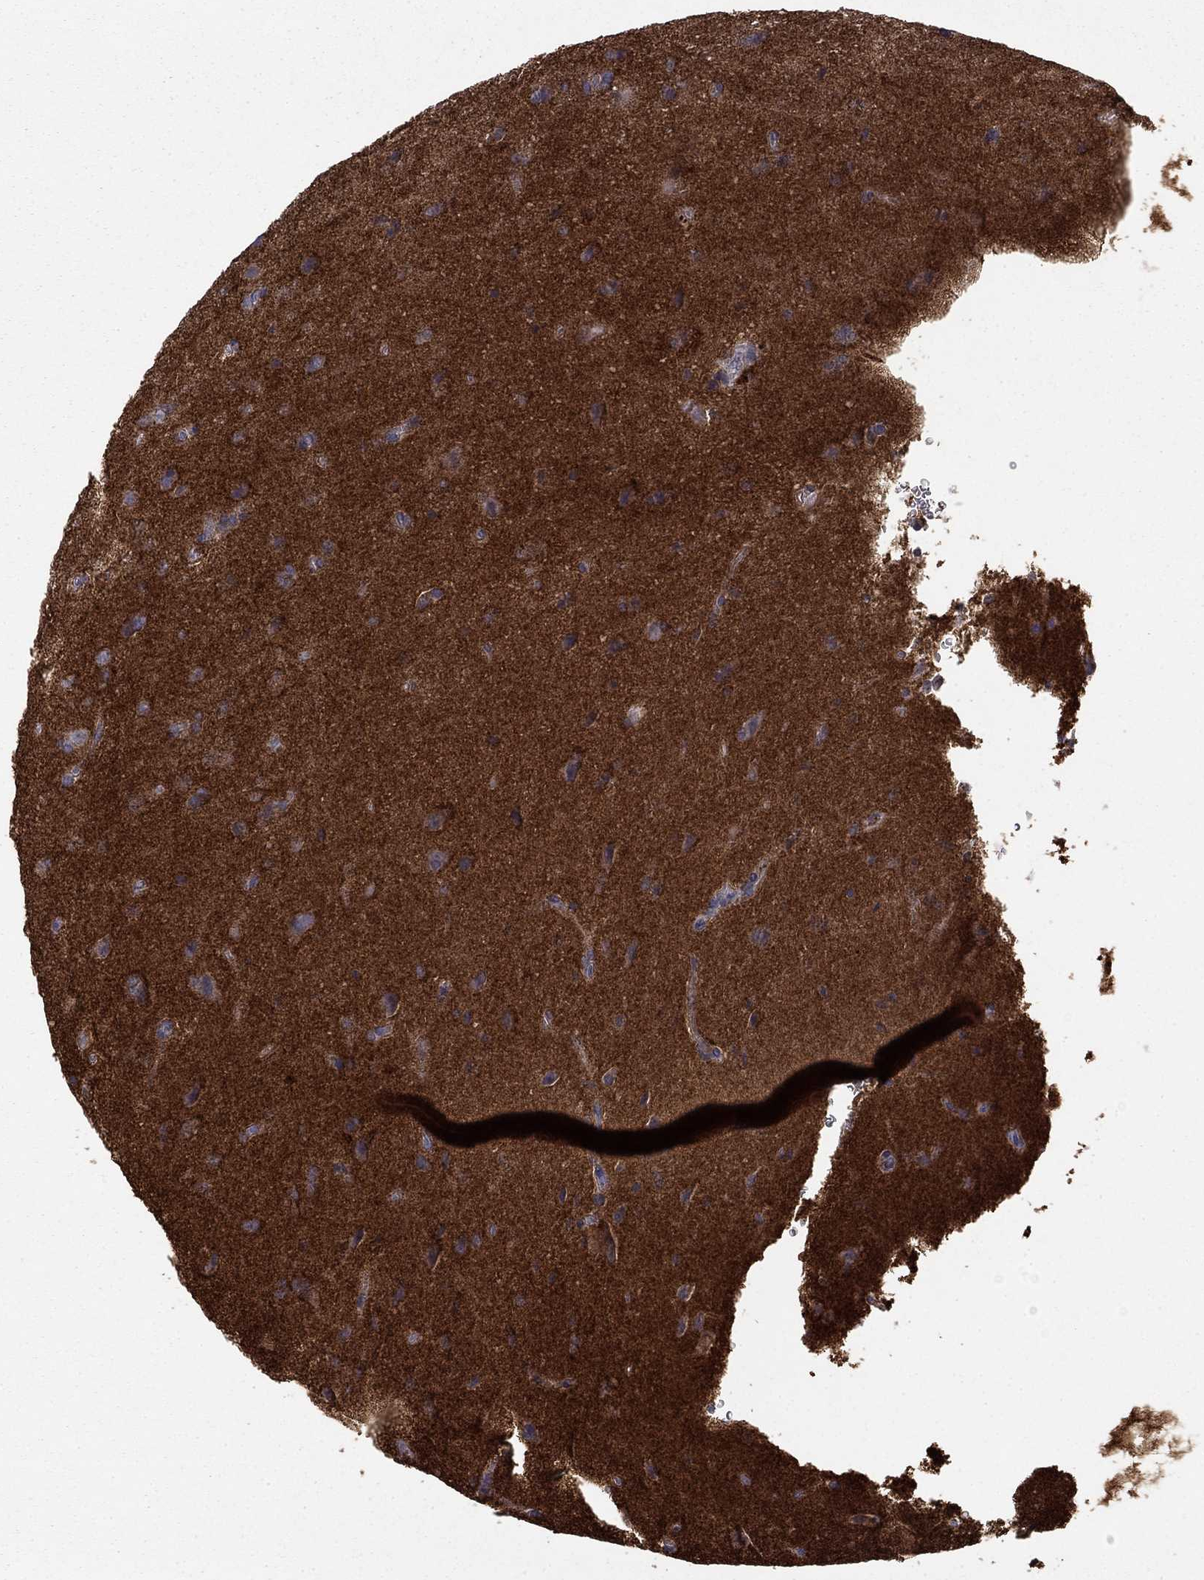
{"staining": {"intensity": "negative", "quantity": "none", "location": "none"}, "tissue": "glioma", "cell_type": "Tumor cells", "image_type": "cancer", "snomed": [{"axis": "morphology", "description": "Glioma, malignant, Low grade"}, {"axis": "topography", "description": "Brain"}], "caption": "High power microscopy micrograph of an immunohistochemistry photomicrograph of glioma, revealing no significant staining in tumor cells. Nuclei are stained in blue.", "gene": "SEPTIN3", "patient": {"sex": "male", "age": 58}}